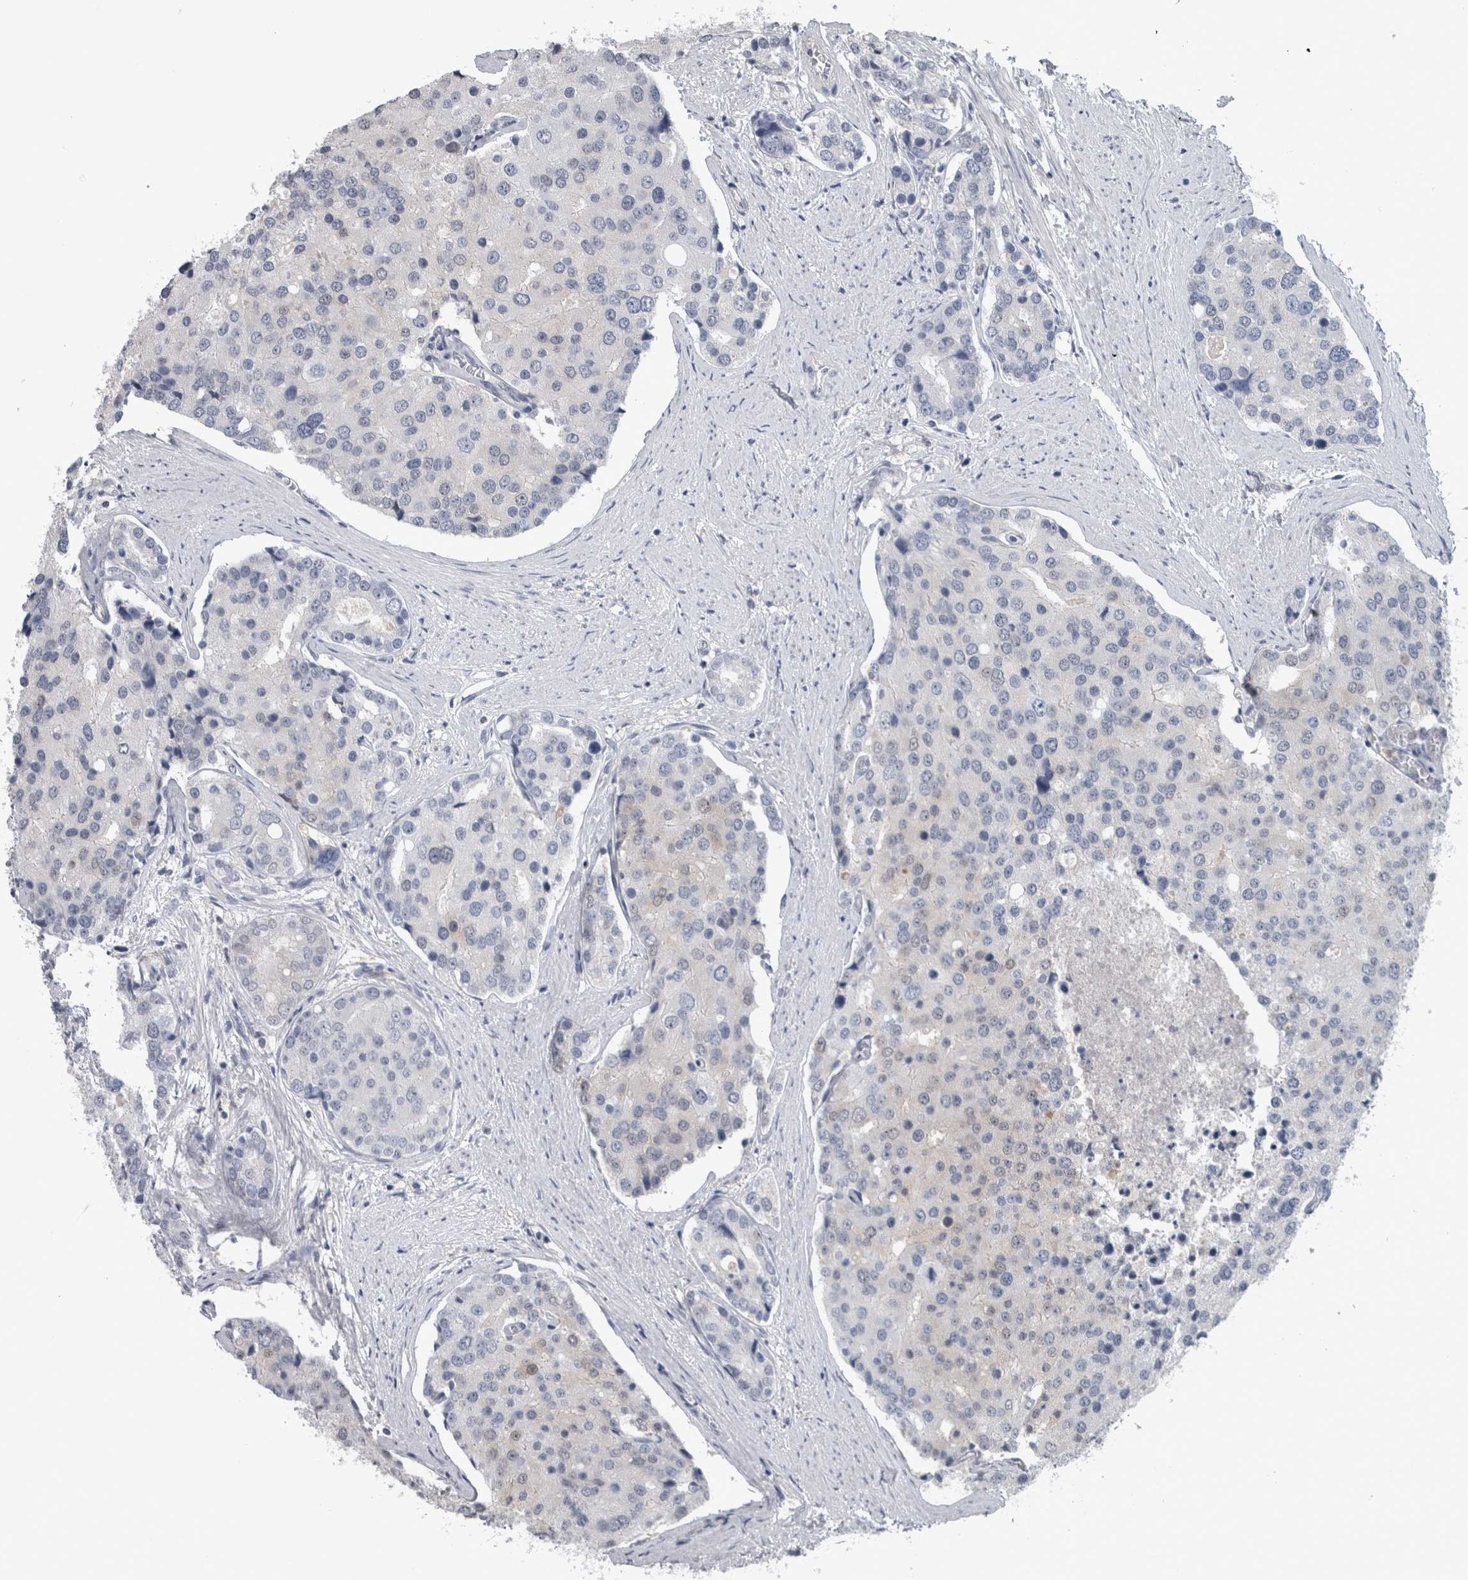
{"staining": {"intensity": "weak", "quantity": "<25%", "location": "cytoplasmic/membranous"}, "tissue": "prostate cancer", "cell_type": "Tumor cells", "image_type": "cancer", "snomed": [{"axis": "morphology", "description": "Adenocarcinoma, High grade"}, {"axis": "topography", "description": "Prostate"}], "caption": "Immunohistochemical staining of high-grade adenocarcinoma (prostate) reveals no significant expression in tumor cells.", "gene": "NAPRT", "patient": {"sex": "male", "age": 50}}